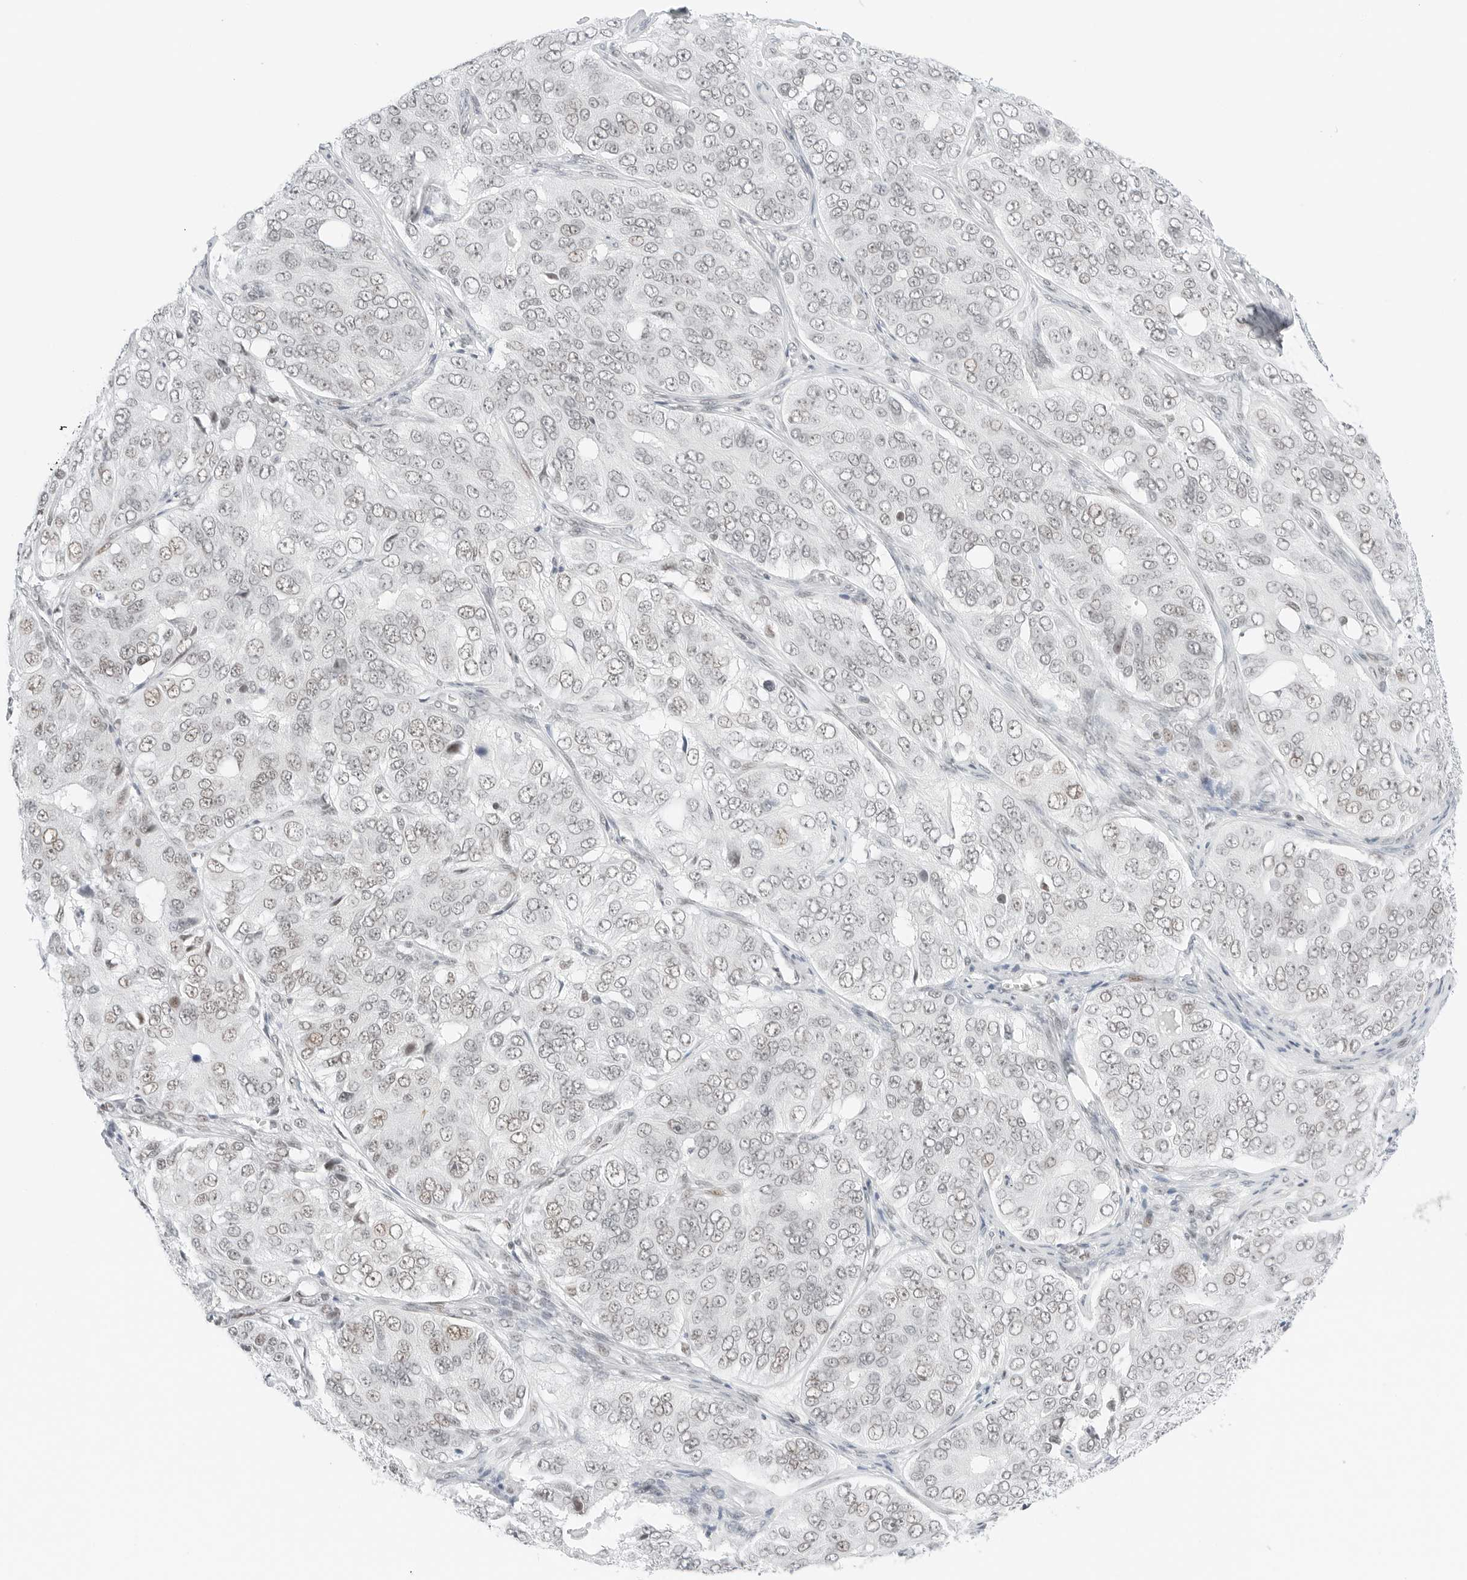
{"staining": {"intensity": "weak", "quantity": "<25%", "location": "nuclear"}, "tissue": "ovarian cancer", "cell_type": "Tumor cells", "image_type": "cancer", "snomed": [{"axis": "morphology", "description": "Carcinoma, endometroid"}, {"axis": "topography", "description": "Ovary"}], "caption": "An immunohistochemistry image of ovarian cancer is shown. There is no staining in tumor cells of ovarian cancer.", "gene": "CRTC2", "patient": {"sex": "female", "age": 51}}